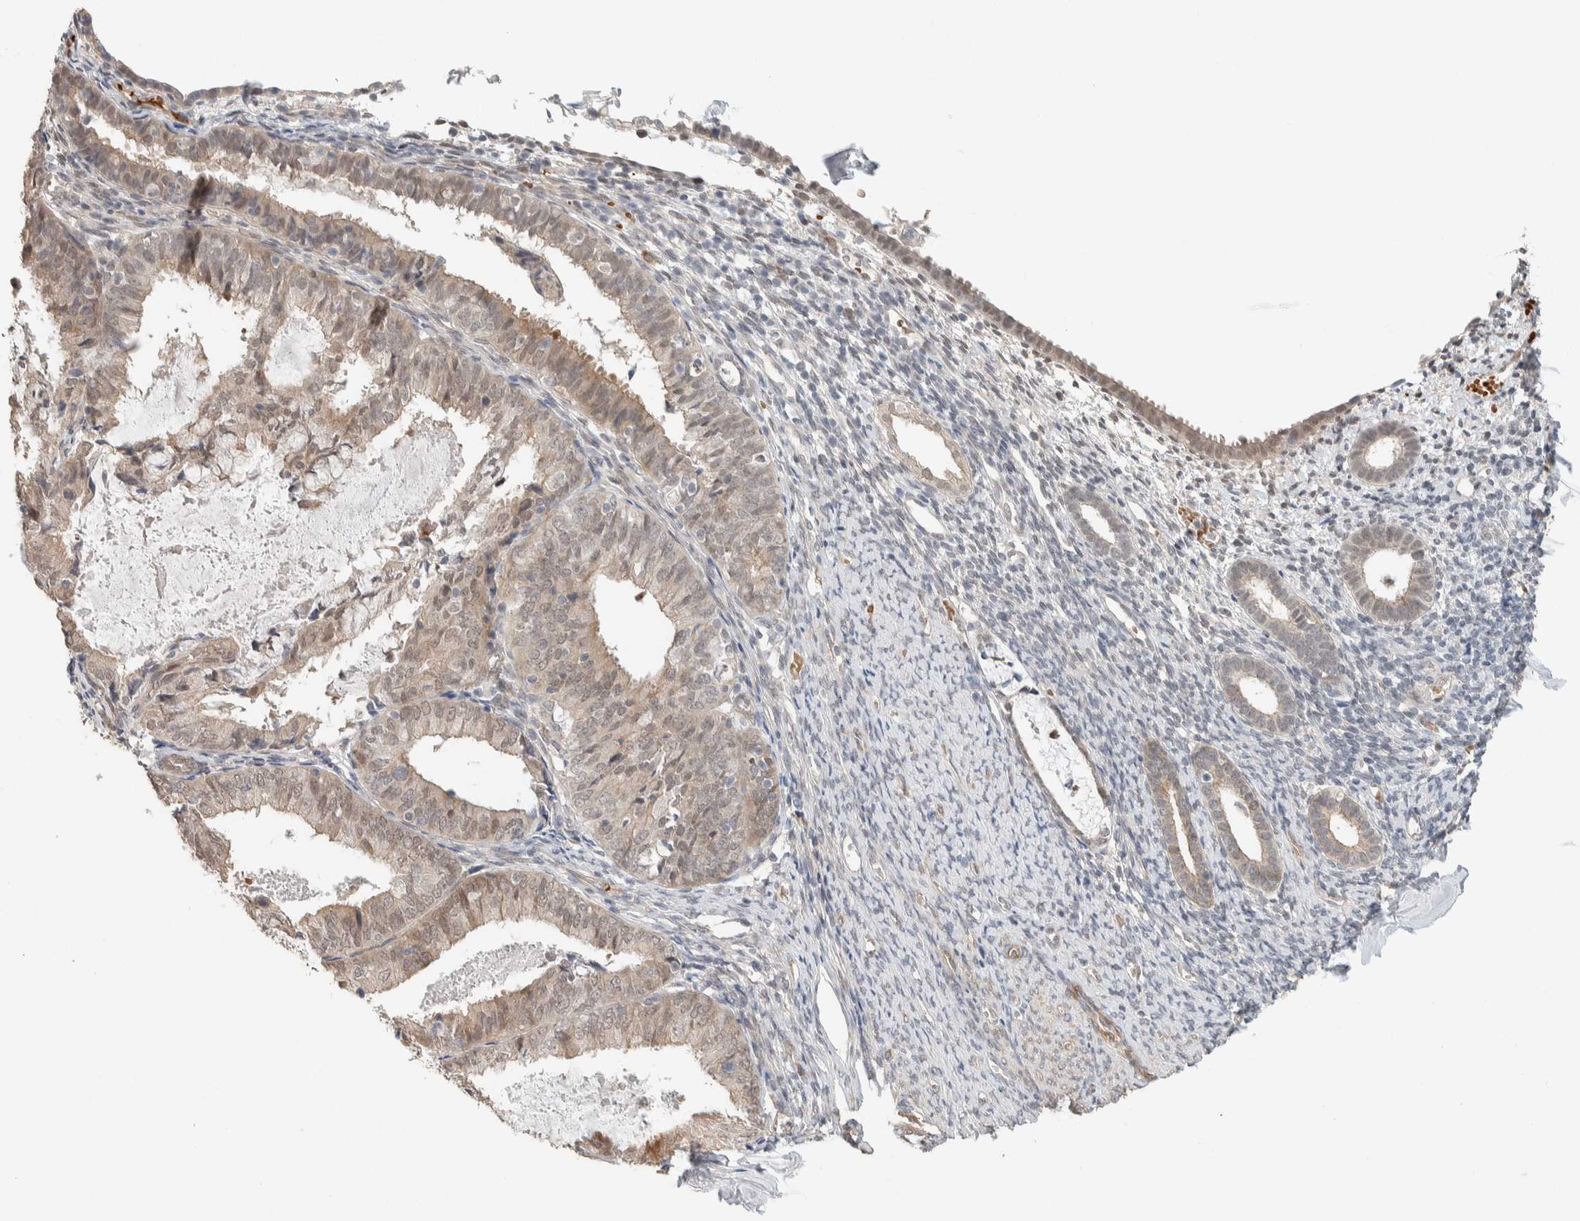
{"staining": {"intensity": "negative", "quantity": "none", "location": "none"}, "tissue": "endometrium", "cell_type": "Cells in endometrial stroma", "image_type": "normal", "snomed": [{"axis": "morphology", "description": "Normal tissue, NOS"}, {"axis": "morphology", "description": "Adenocarcinoma, NOS"}, {"axis": "topography", "description": "Endometrium"}], "caption": "The histopathology image demonstrates no staining of cells in endometrial stroma in normal endometrium.", "gene": "ZBTB2", "patient": {"sex": "female", "age": 57}}